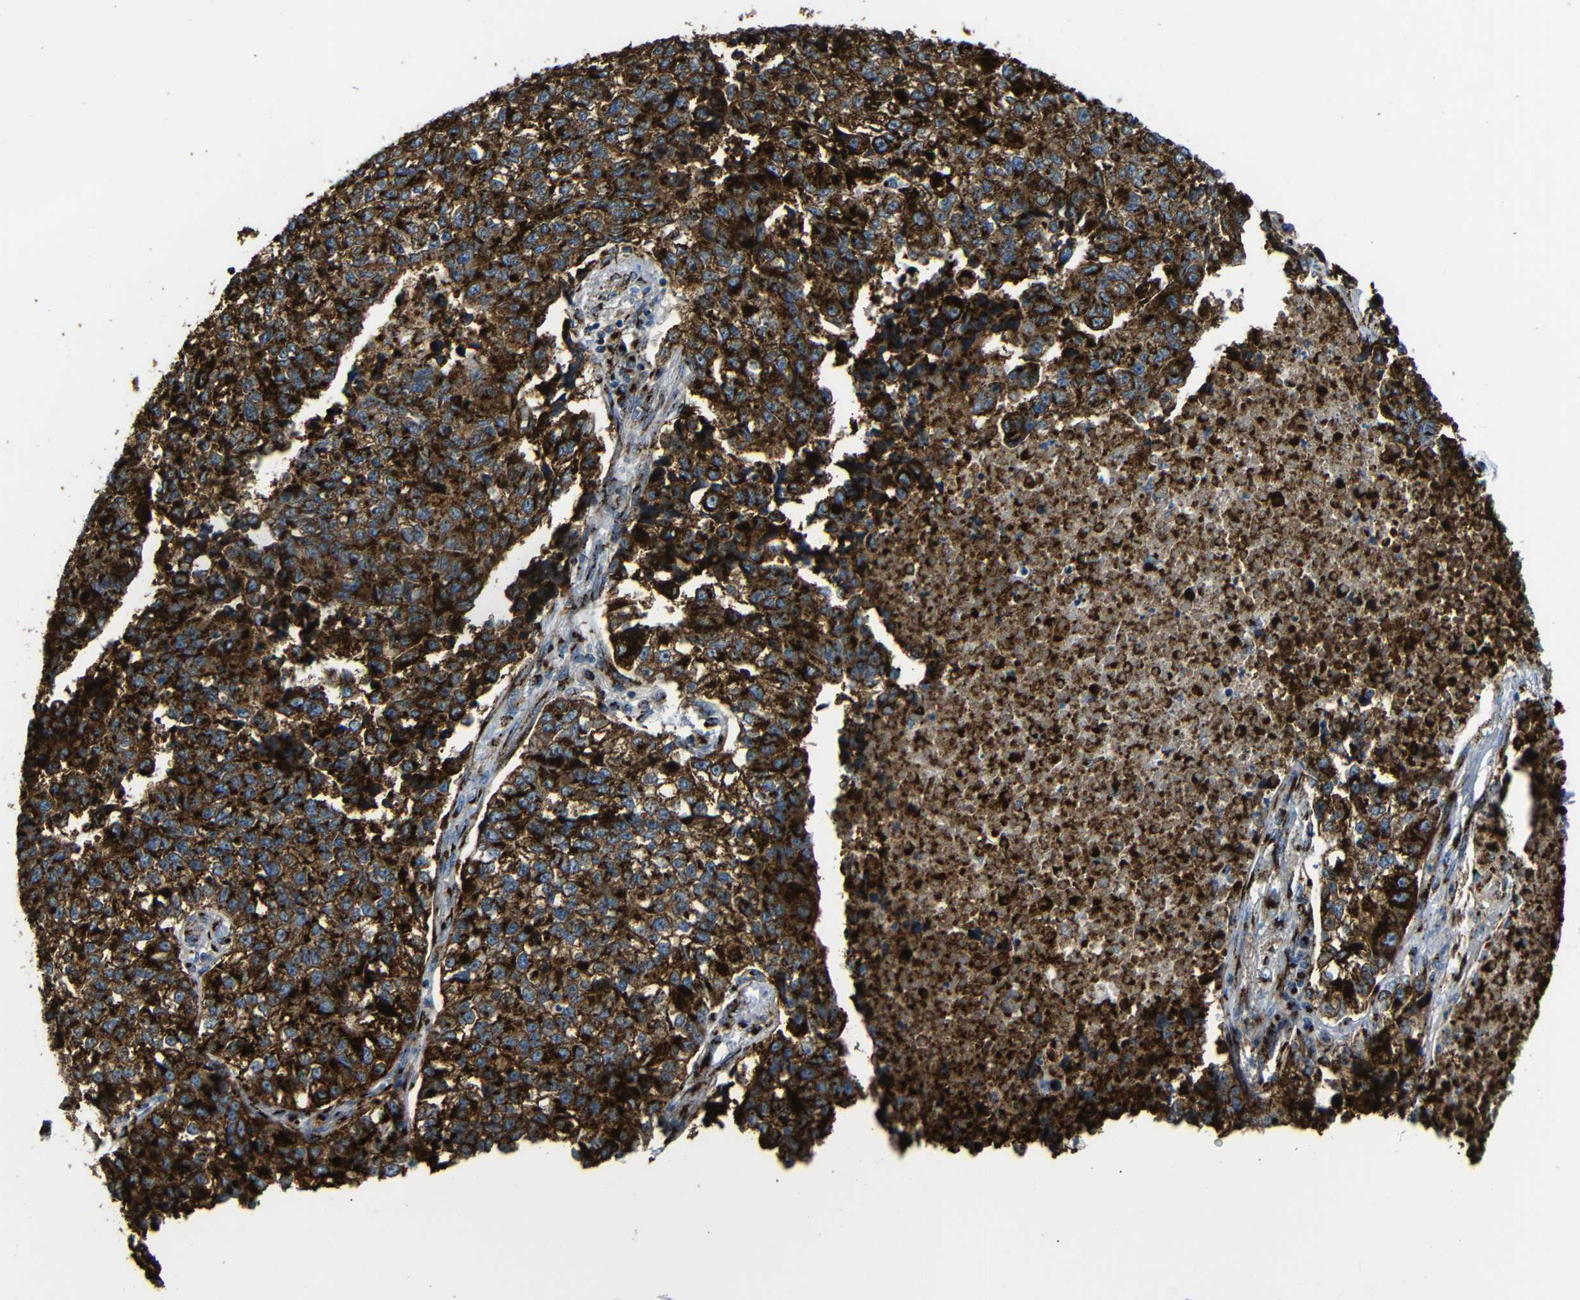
{"staining": {"intensity": "strong", "quantity": ">75%", "location": "cytoplasmic/membranous"}, "tissue": "lung cancer", "cell_type": "Tumor cells", "image_type": "cancer", "snomed": [{"axis": "morphology", "description": "Adenocarcinoma, NOS"}, {"axis": "topography", "description": "Lung"}], "caption": "Protein expression analysis of lung cancer exhibits strong cytoplasmic/membranous expression in about >75% of tumor cells.", "gene": "TGOLN2", "patient": {"sex": "male", "age": 49}}